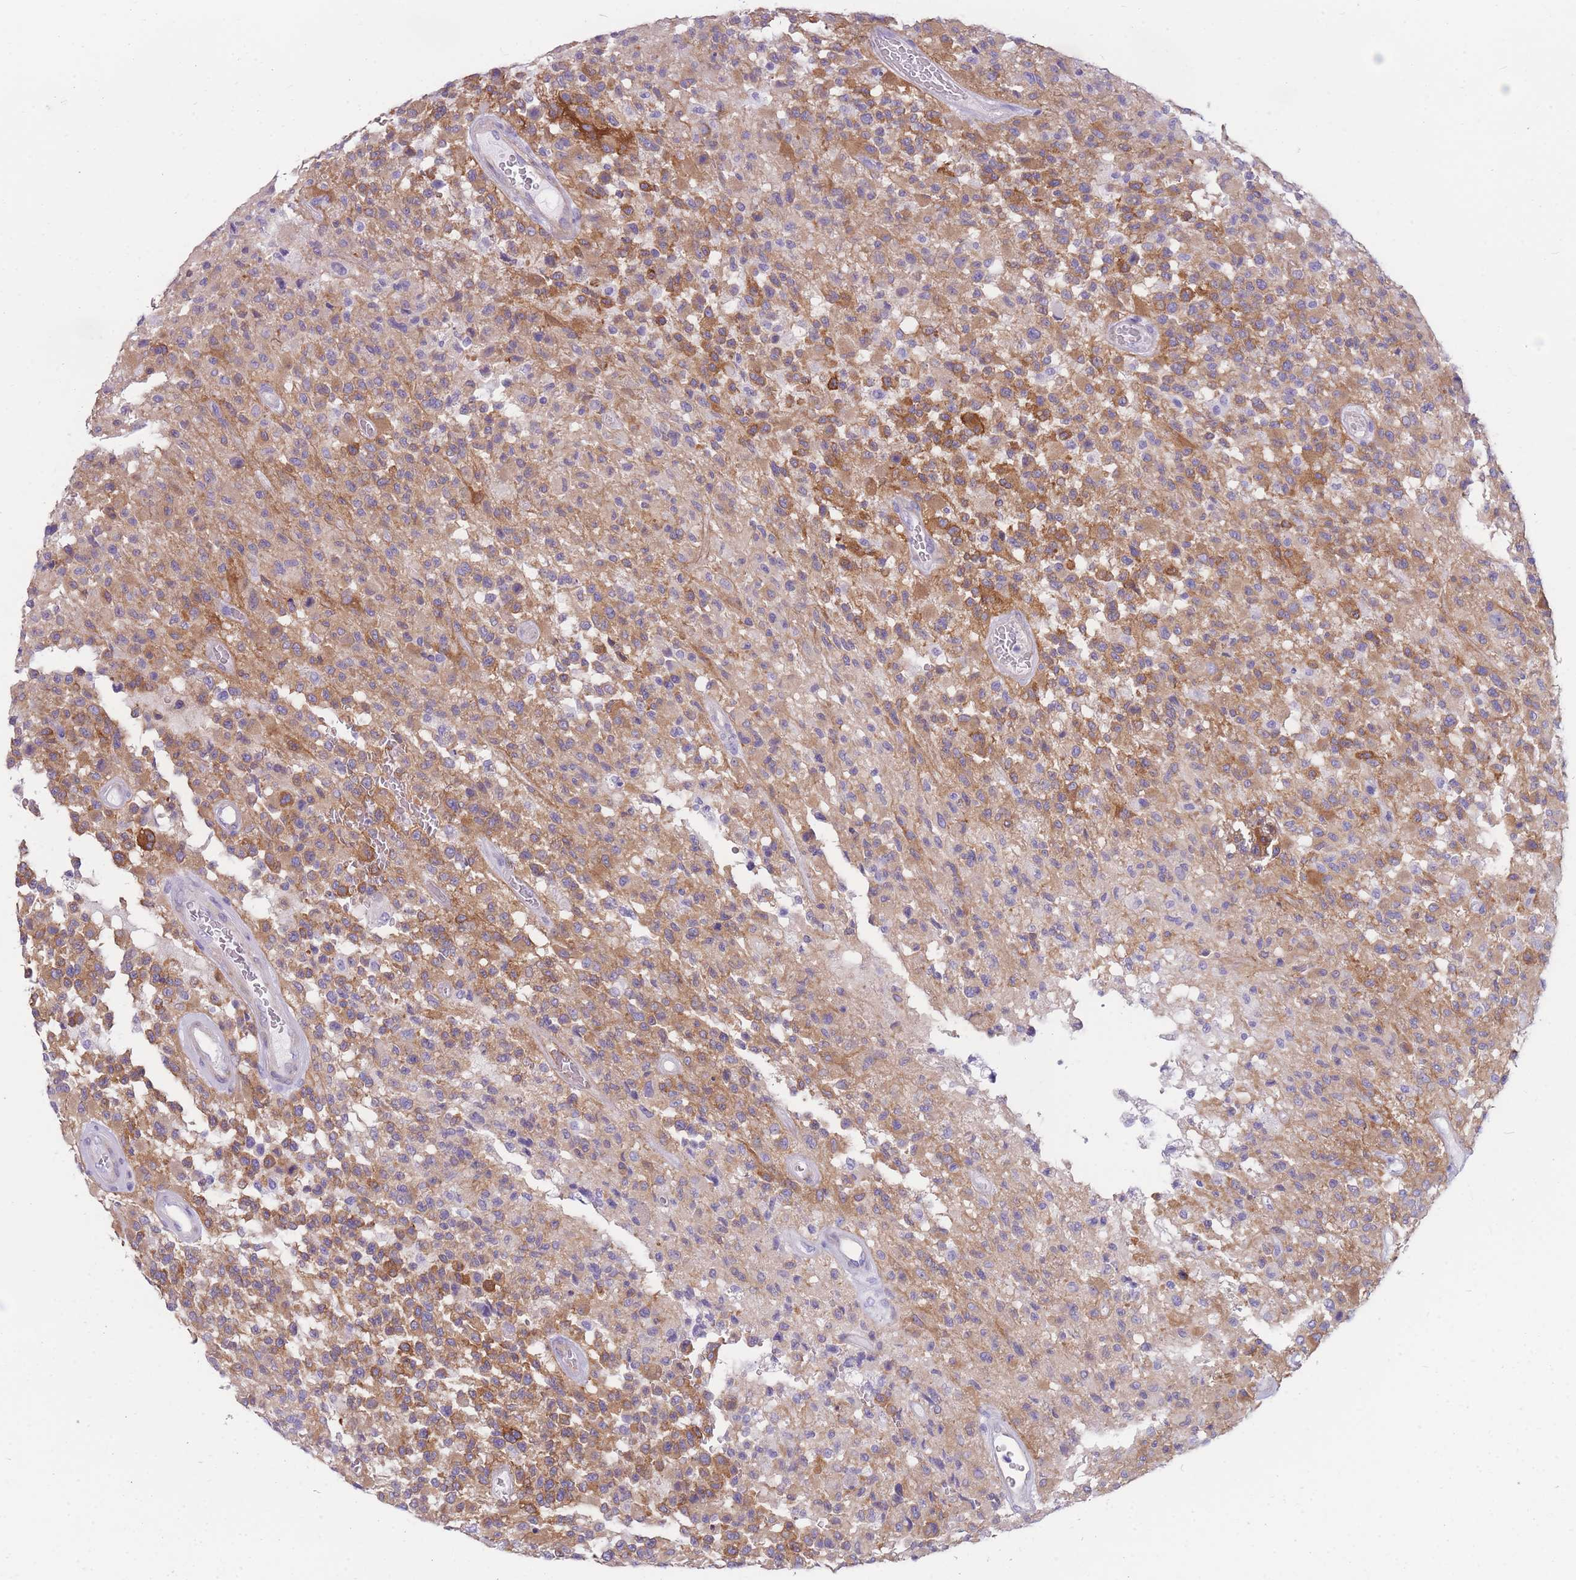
{"staining": {"intensity": "moderate", "quantity": "25%-75%", "location": "cytoplasmic/membranous"}, "tissue": "glioma", "cell_type": "Tumor cells", "image_type": "cancer", "snomed": [{"axis": "morphology", "description": "Glioma, malignant, High grade"}, {"axis": "morphology", "description": "Glioblastoma, NOS"}, {"axis": "topography", "description": "Brain"}], "caption": "About 25%-75% of tumor cells in malignant glioma (high-grade) show moderate cytoplasmic/membranous protein staining as visualized by brown immunohistochemical staining.", "gene": "MTSS2", "patient": {"sex": "male", "age": 60}}